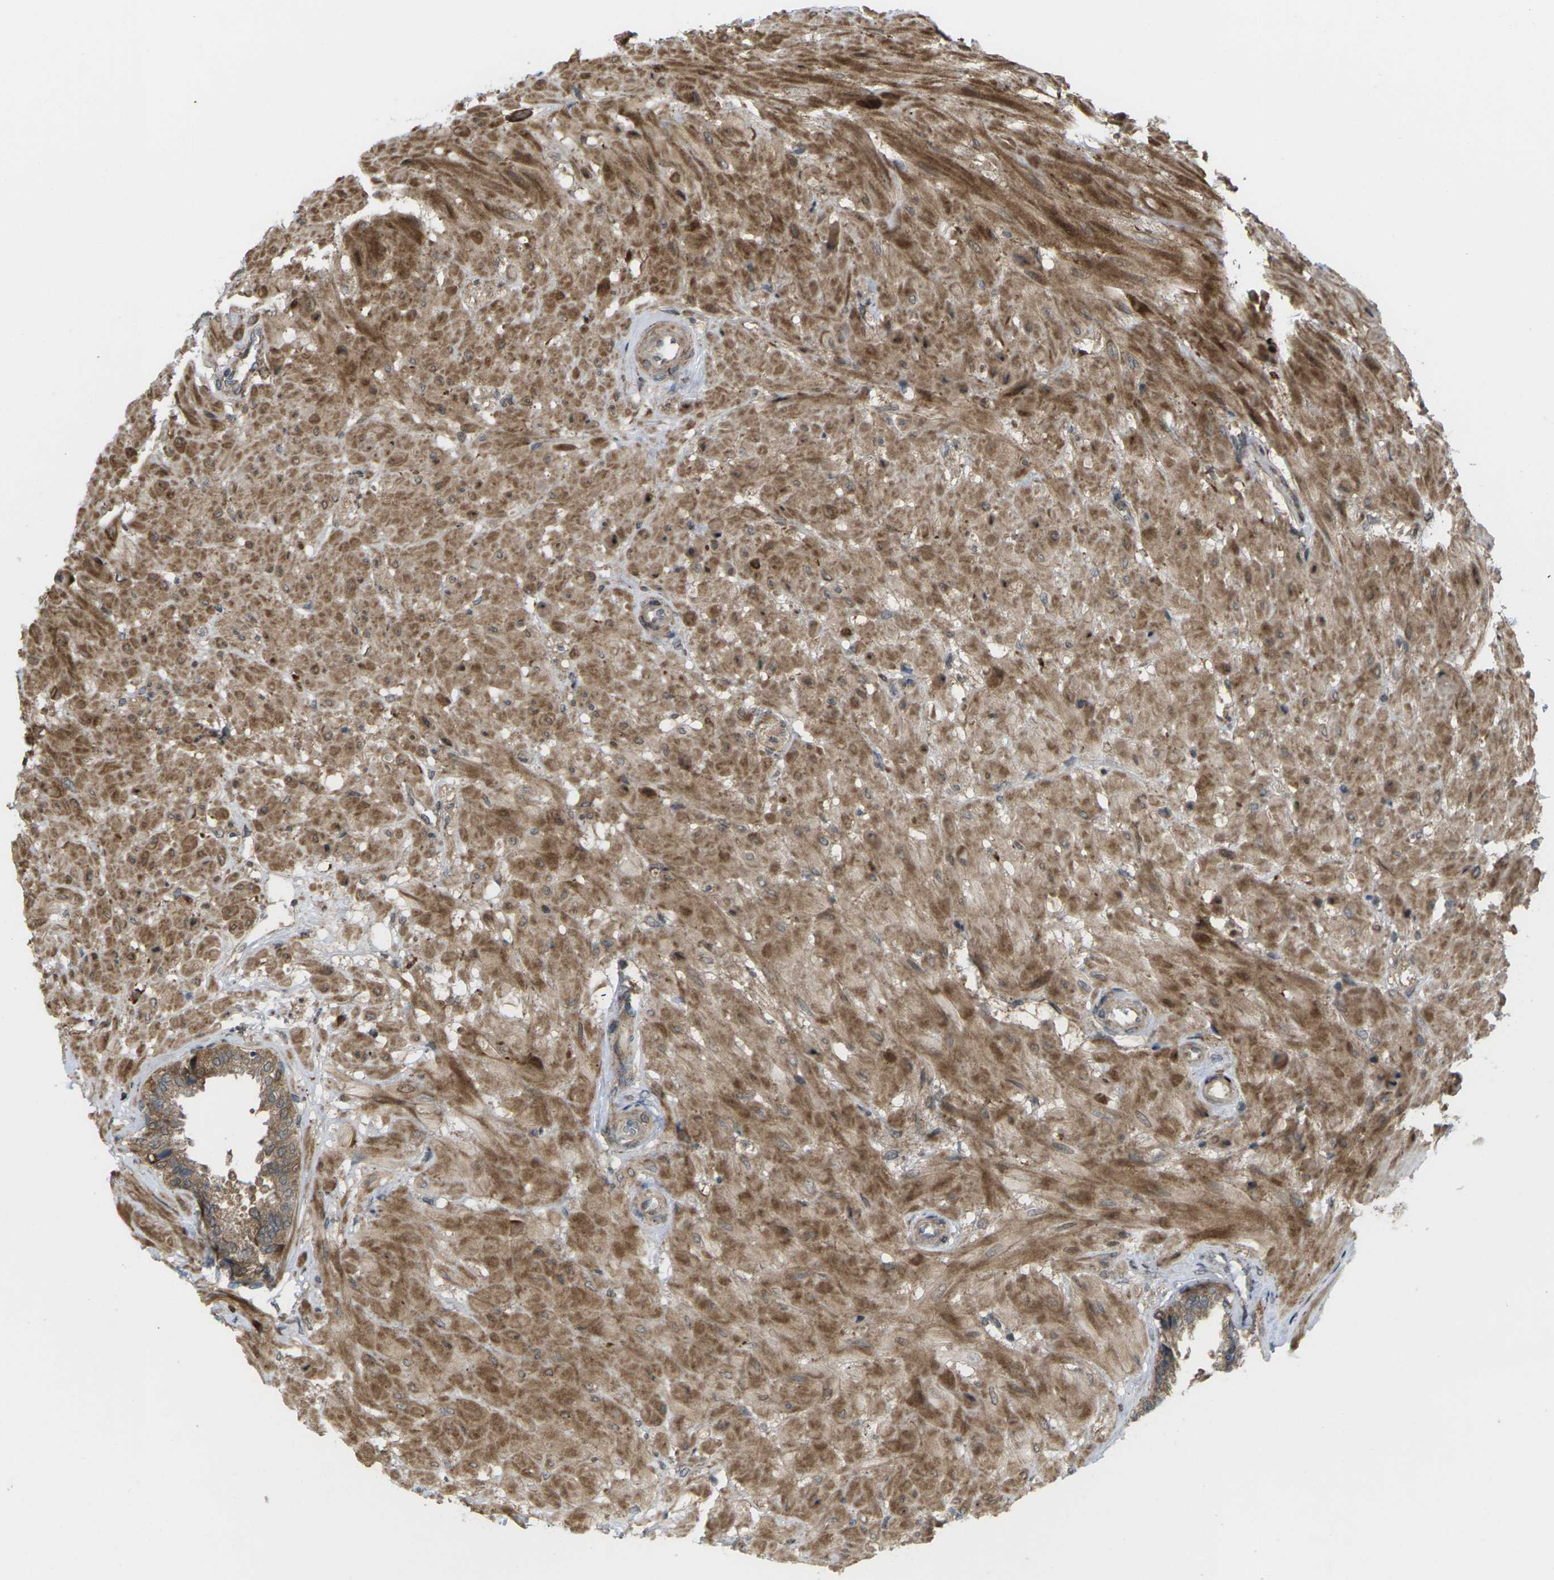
{"staining": {"intensity": "moderate", "quantity": ">75%", "location": "cytoplasmic/membranous"}, "tissue": "seminal vesicle", "cell_type": "Glandular cells", "image_type": "normal", "snomed": [{"axis": "morphology", "description": "Normal tissue, NOS"}, {"axis": "topography", "description": "Seminal veicle"}], "caption": "About >75% of glandular cells in unremarkable seminal vesicle show moderate cytoplasmic/membranous protein staining as visualized by brown immunohistochemical staining.", "gene": "ROBO1", "patient": {"sex": "male", "age": 46}}